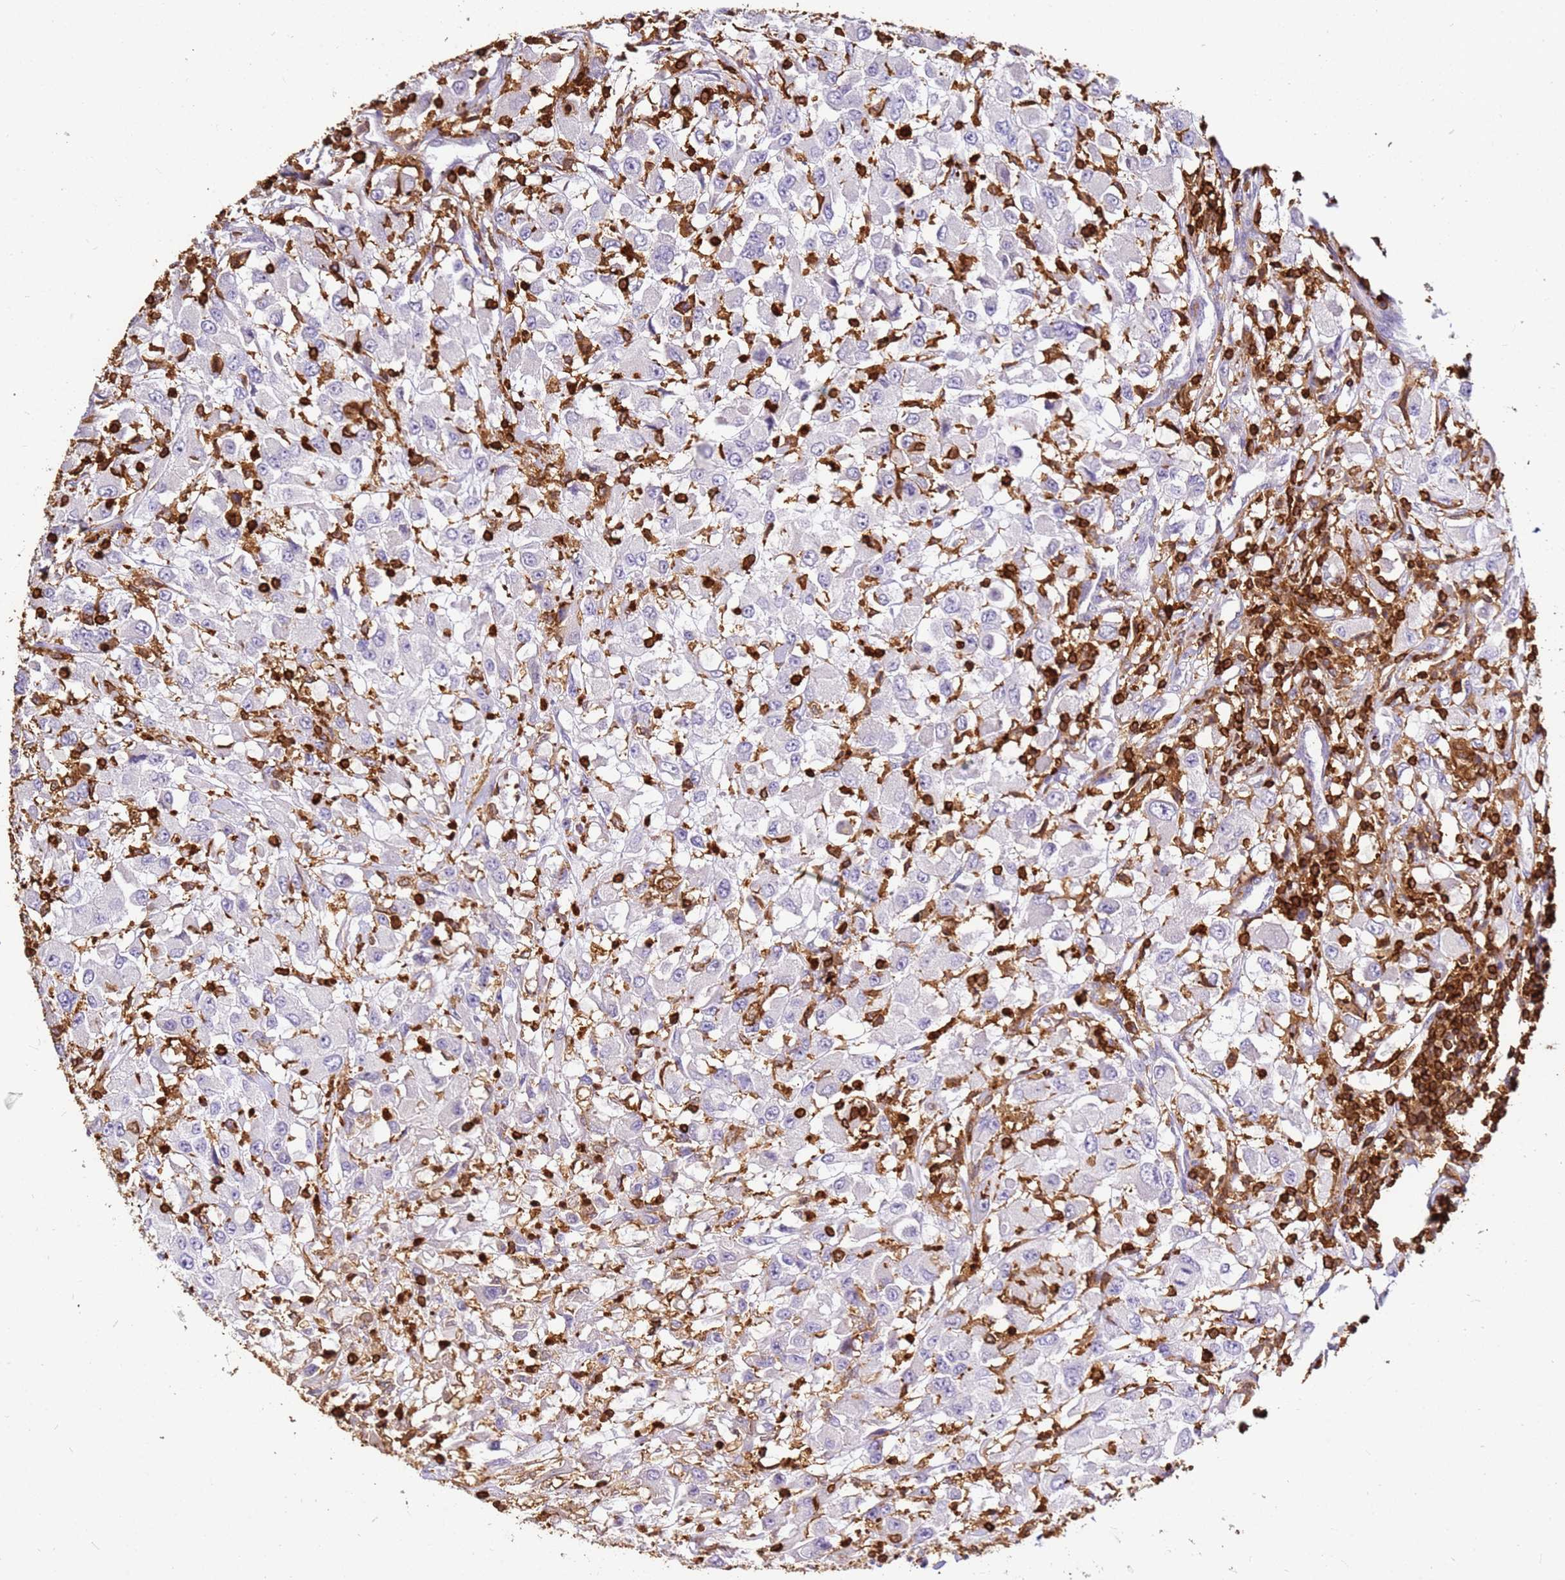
{"staining": {"intensity": "negative", "quantity": "none", "location": "none"}, "tissue": "renal cancer", "cell_type": "Tumor cells", "image_type": "cancer", "snomed": [{"axis": "morphology", "description": "Adenocarcinoma, NOS"}, {"axis": "topography", "description": "Kidney"}], "caption": "Human adenocarcinoma (renal) stained for a protein using IHC shows no staining in tumor cells.", "gene": "CORO1A", "patient": {"sex": "female", "age": 67}}